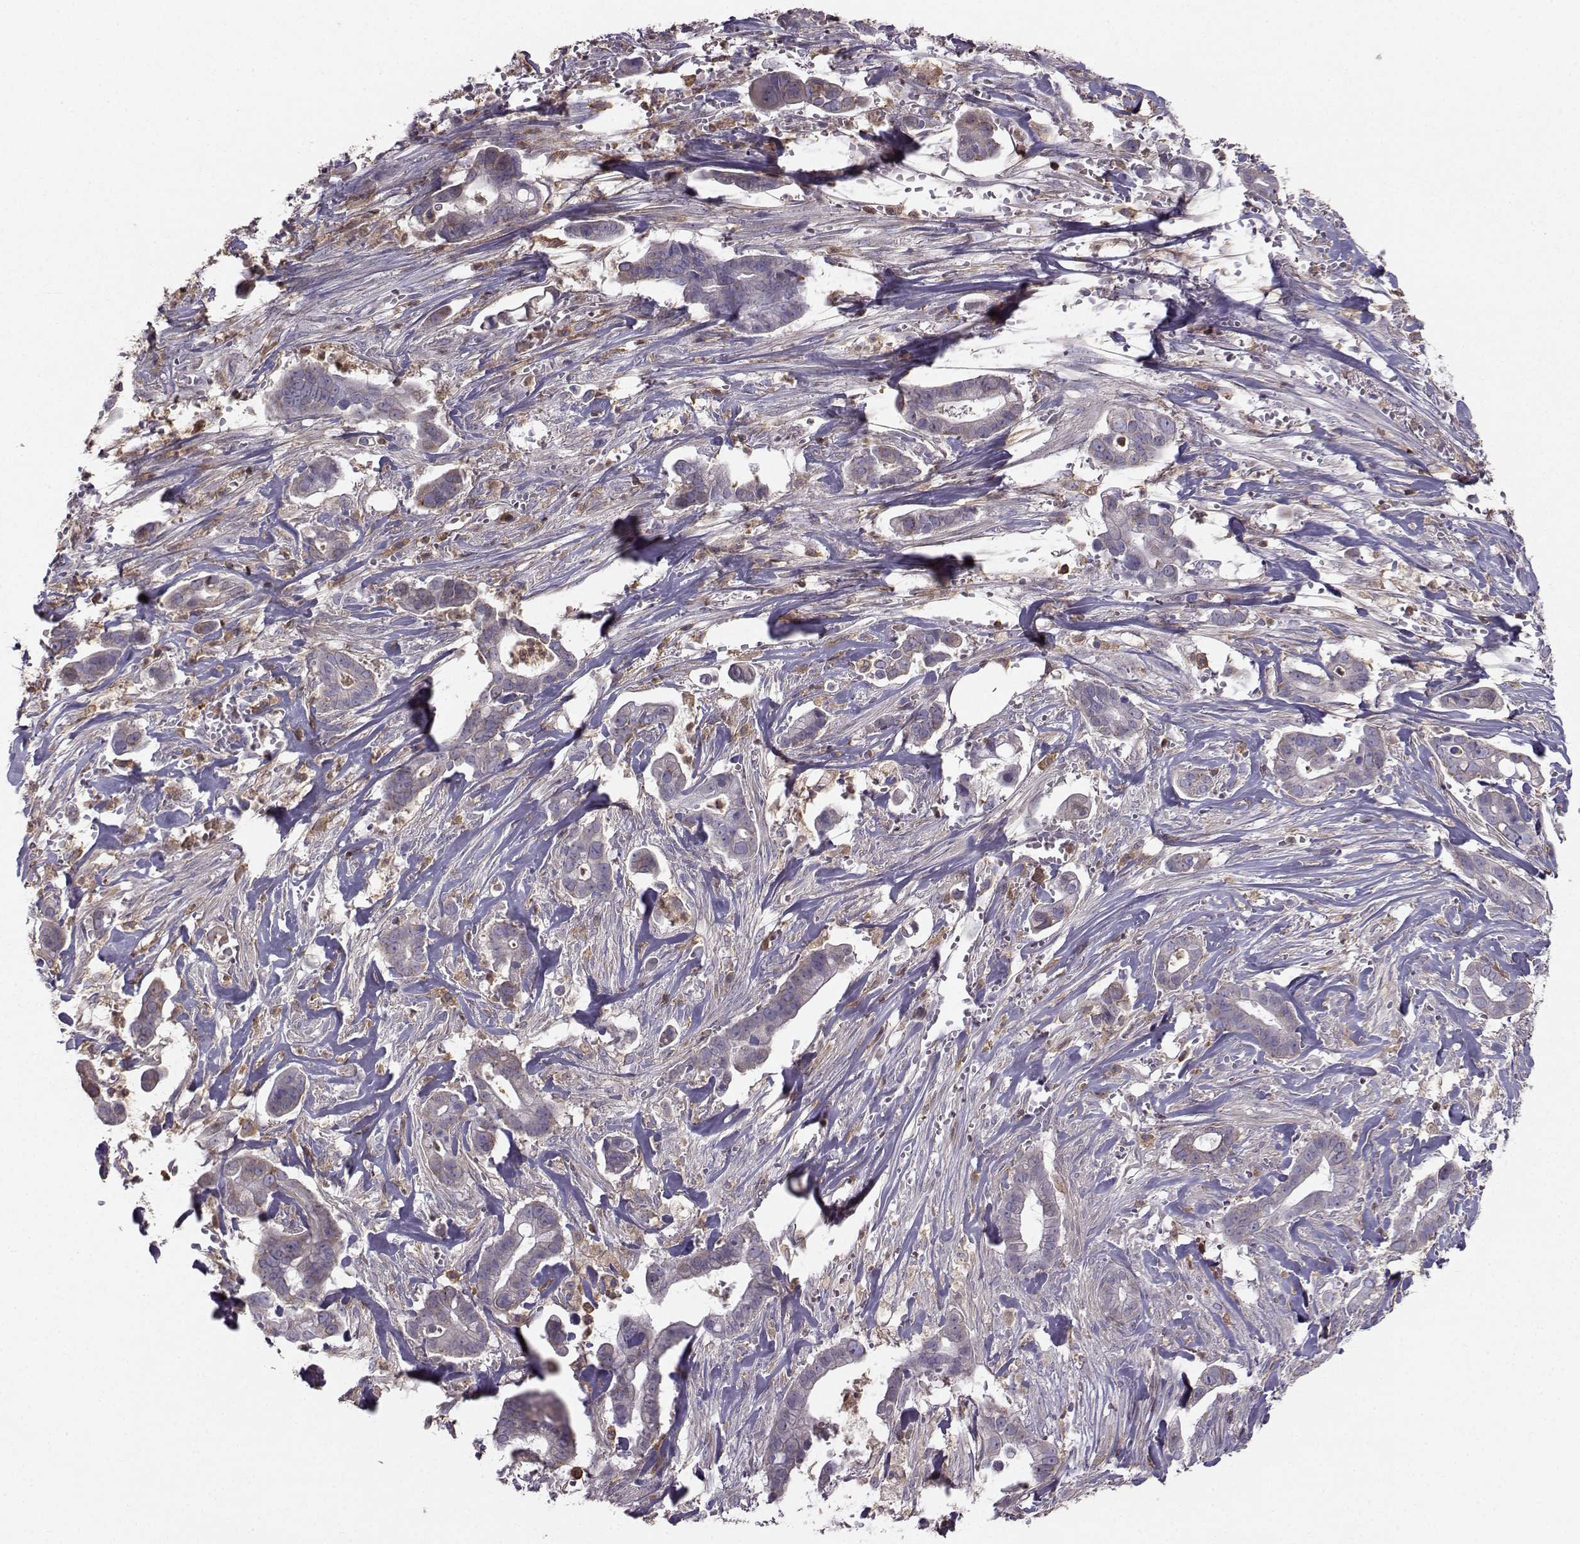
{"staining": {"intensity": "negative", "quantity": "none", "location": "none"}, "tissue": "pancreatic cancer", "cell_type": "Tumor cells", "image_type": "cancer", "snomed": [{"axis": "morphology", "description": "Adenocarcinoma, NOS"}, {"axis": "topography", "description": "Pancreas"}], "caption": "This is an immunohistochemistry (IHC) histopathology image of human pancreatic cancer (adenocarcinoma). There is no staining in tumor cells.", "gene": "ZBTB32", "patient": {"sex": "male", "age": 61}}